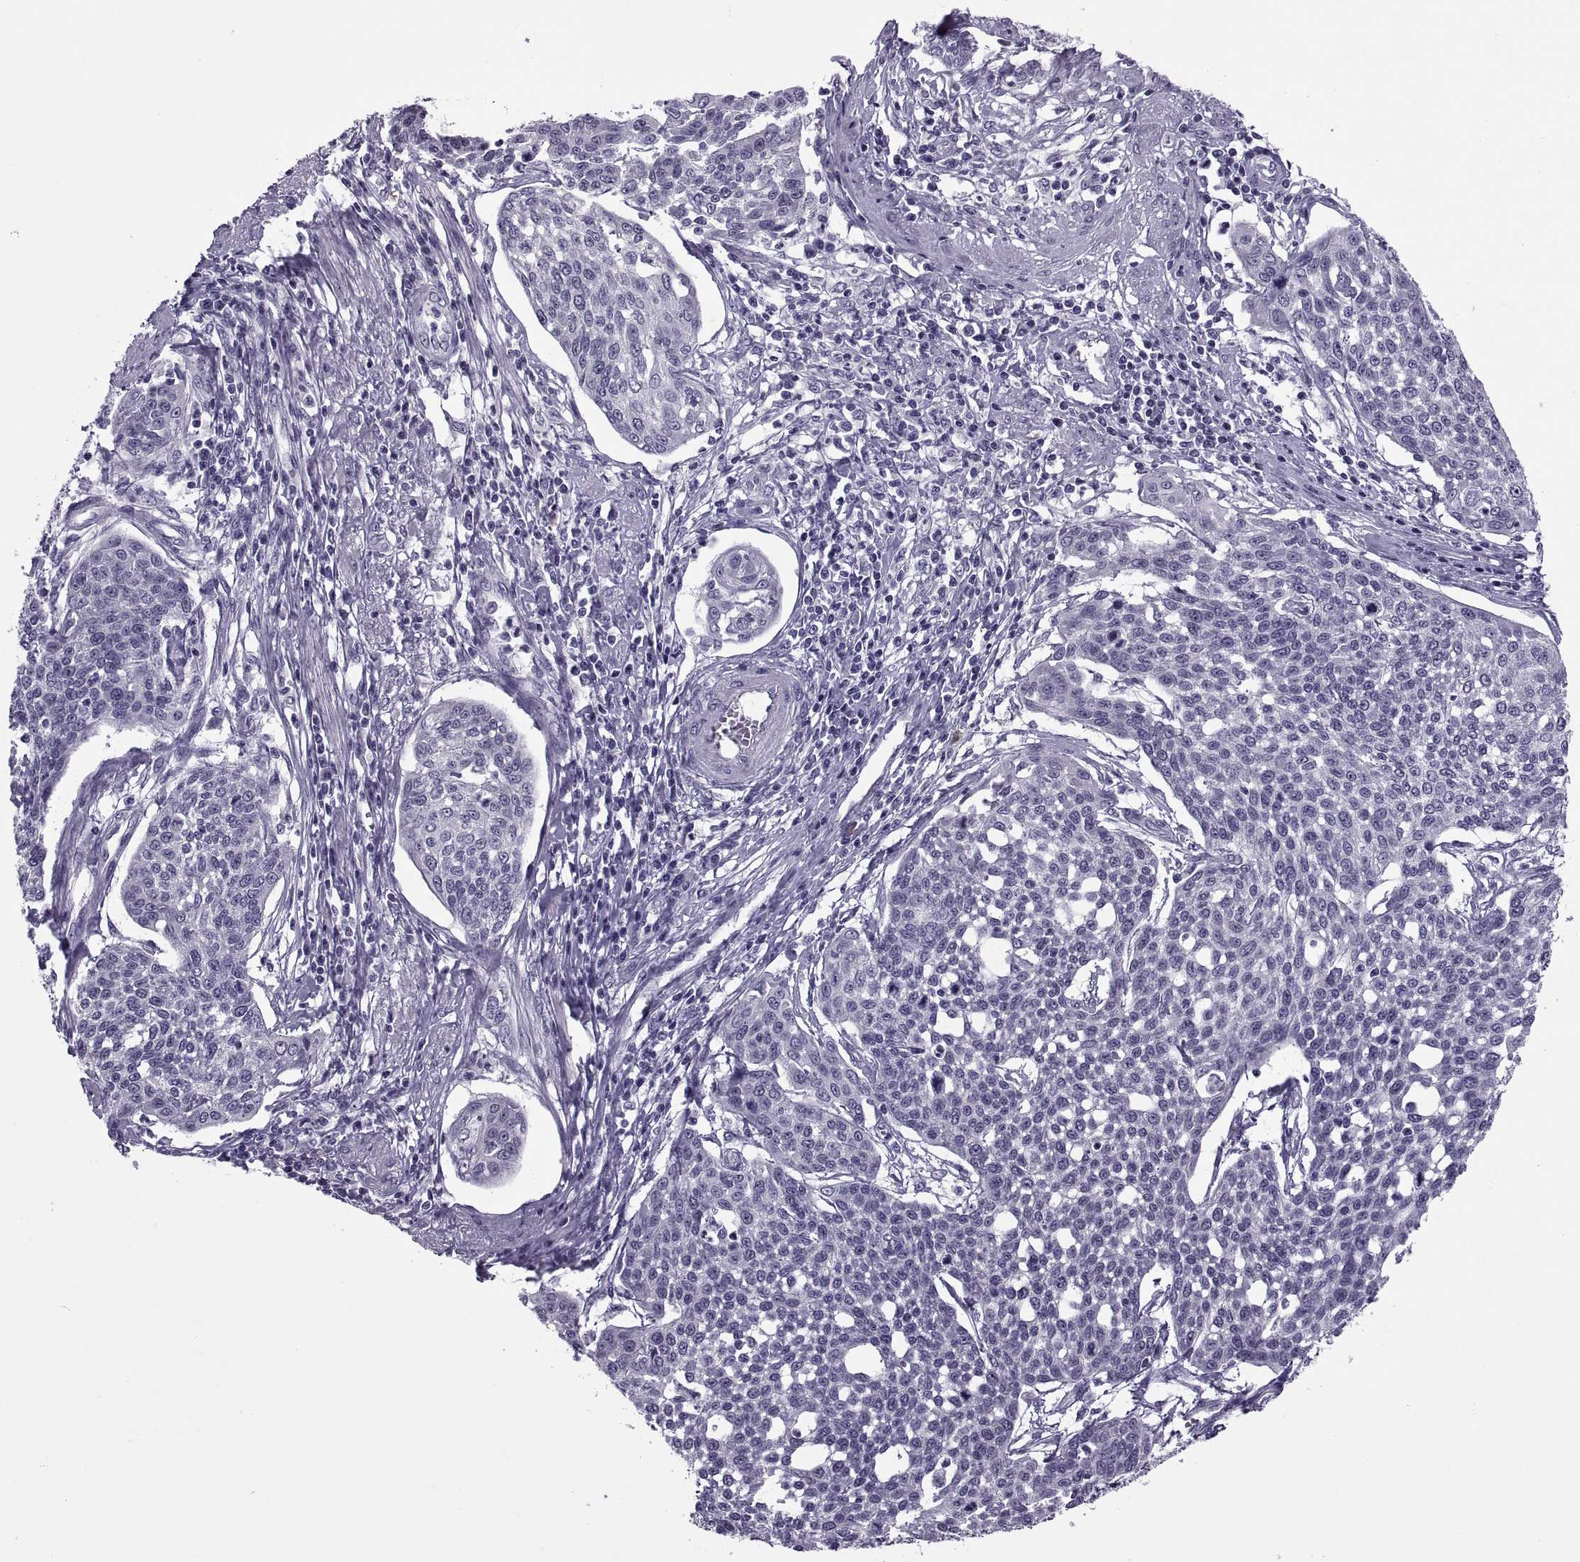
{"staining": {"intensity": "negative", "quantity": "none", "location": "none"}, "tissue": "cervical cancer", "cell_type": "Tumor cells", "image_type": "cancer", "snomed": [{"axis": "morphology", "description": "Squamous cell carcinoma, NOS"}, {"axis": "topography", "description": "Cervix"}], "caption": "A photomicrograph of human cervical cancer (squamous cell carcinoma) is negative for staining in tumor cells.", "gene": "MAGEB1", "patient": {"sex": "female", "age": 34}}